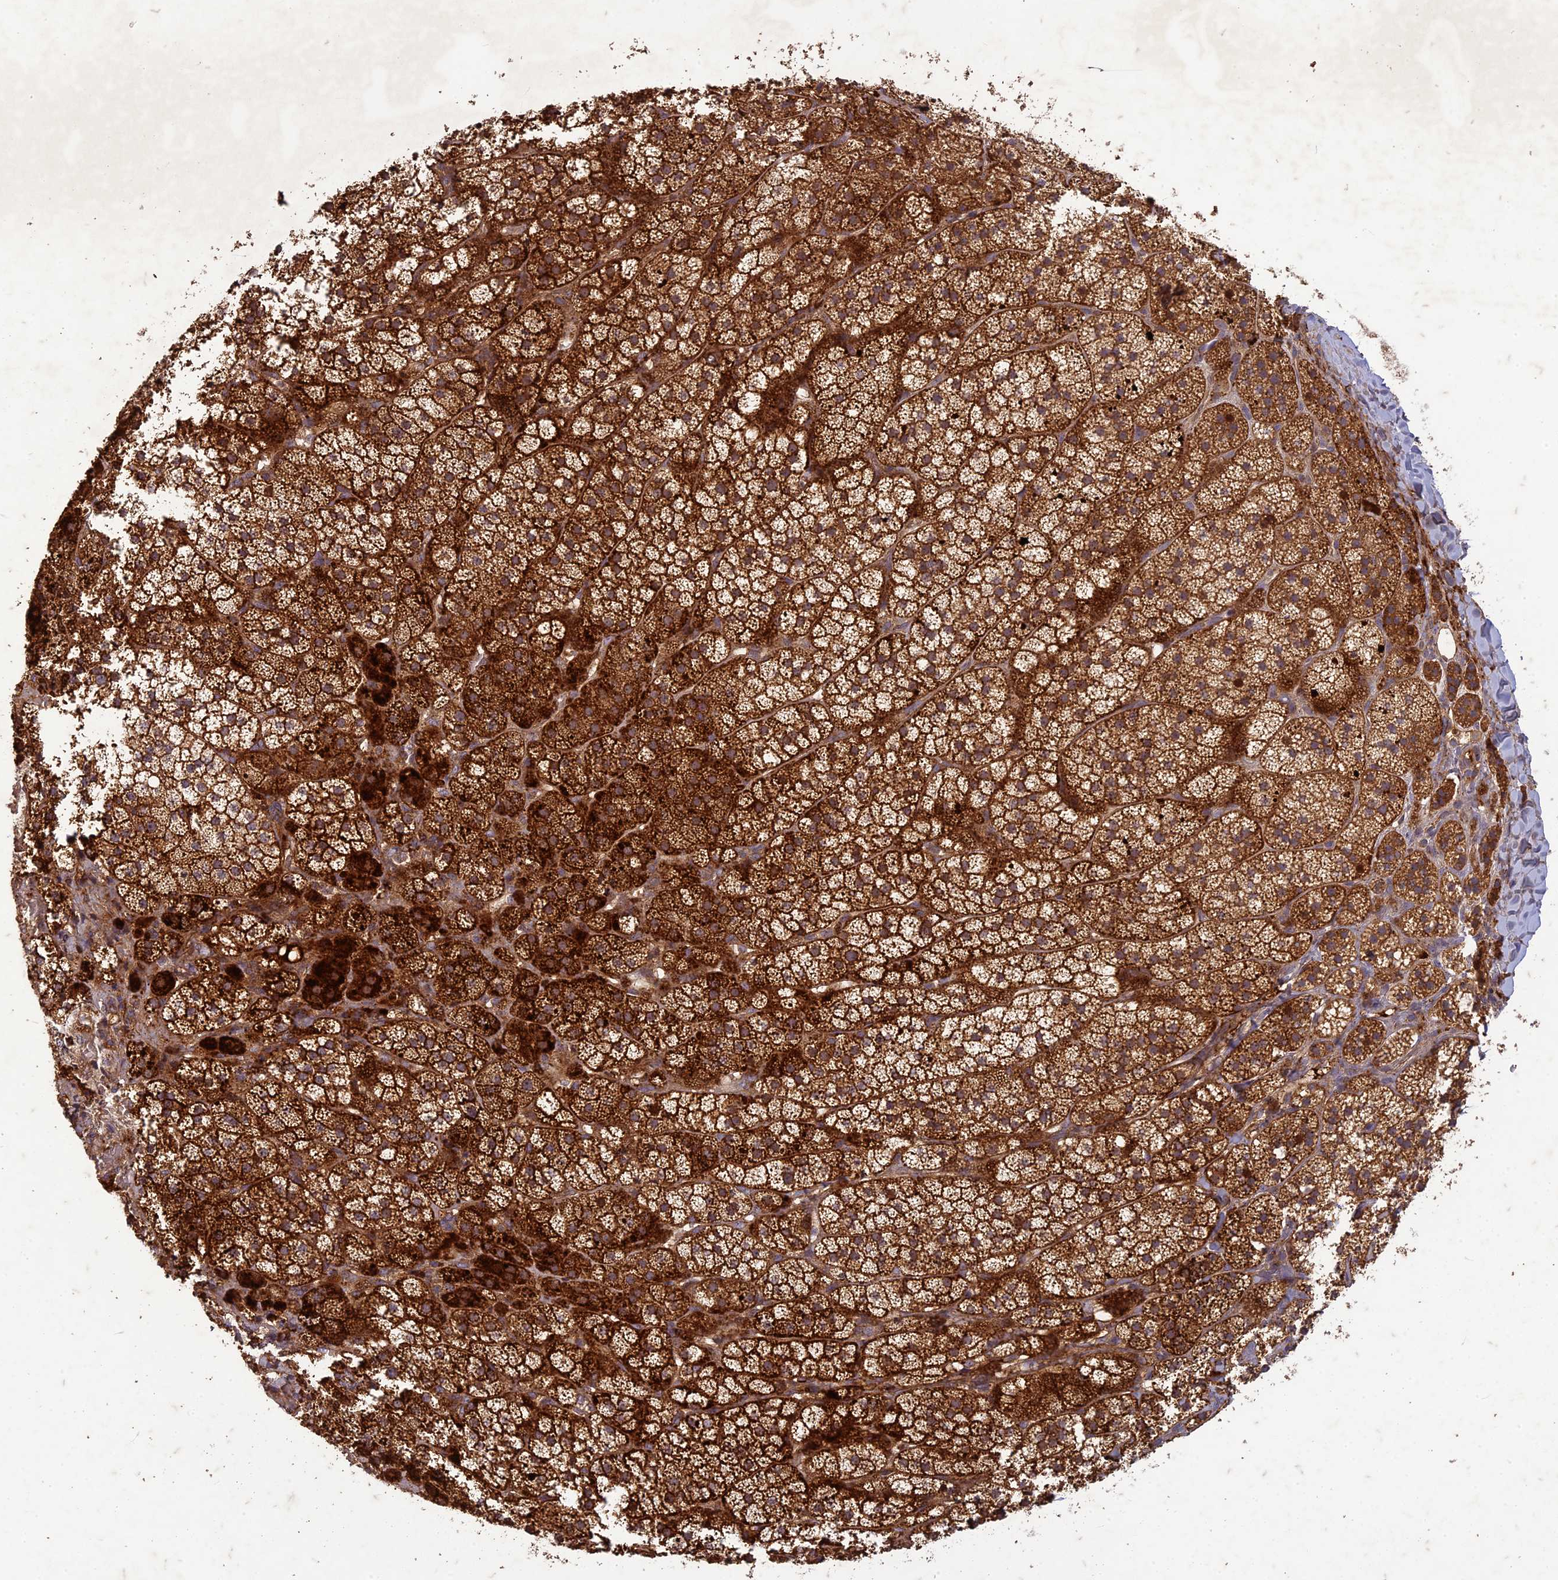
{"staining": {"intensity": "strong", "quantity": ">75%", "location": "cytoplasmic/membranous"}, "tissue": "adrenal gland", "cell_type": "Glandular cells", "image_type": "normal", "snomed": [{"axis": "morphology", "description": "Normal tissue, NOS"}, {"axis": "topography", "description": "Adrenal gland"}], "caption": "High-magnification brightfield microscopy of benign adrenal gland stained with DAB (brown) and counterstained with hematoxylin (blue). glandular cells exhibit strong cytoplasmic/membranous positivity is seen in approximately>75% of cells. (DAB IHC with brightfield microscopy, high magnification).", "gene": "TCF25", "patient": {"sex": "female", "age": 44}}